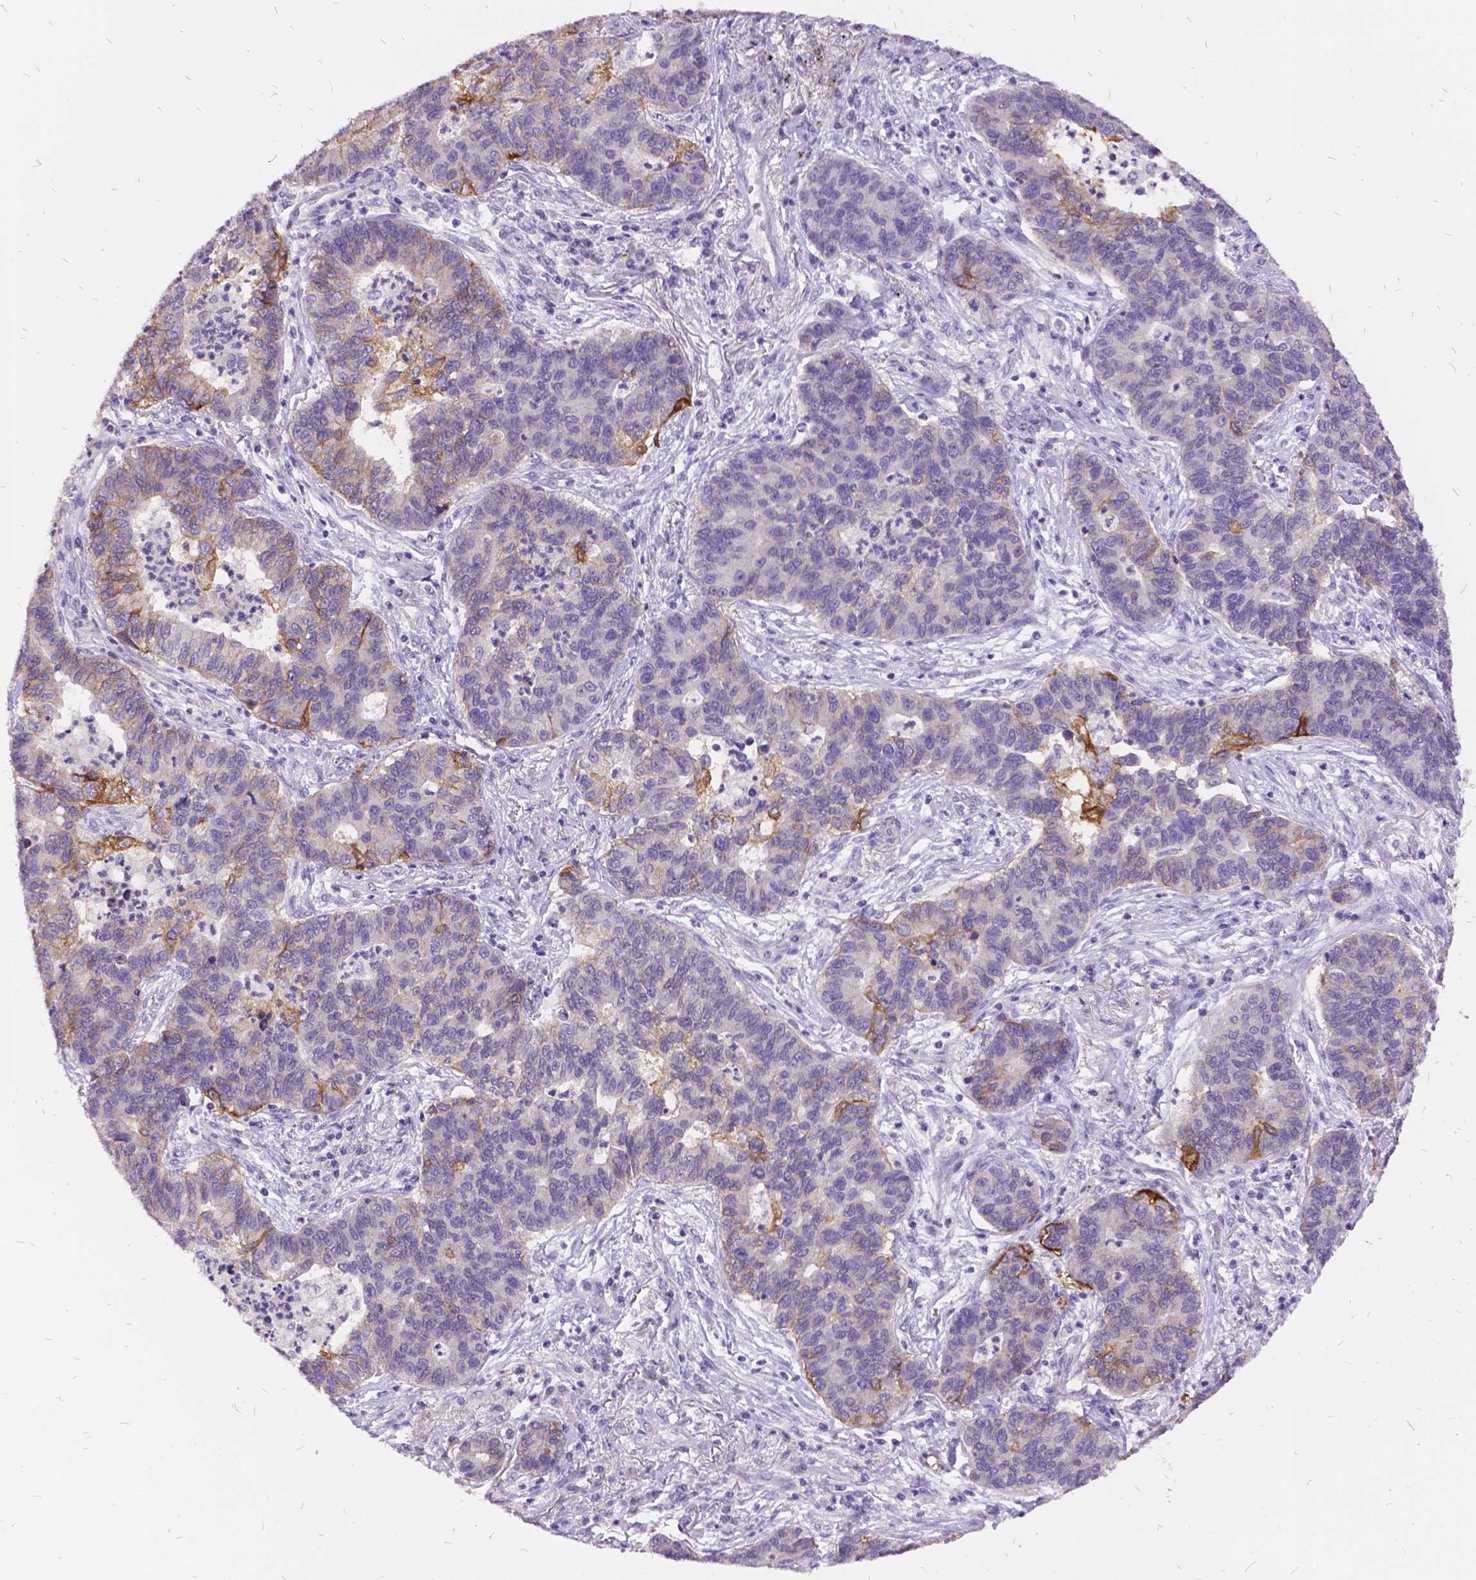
{"staining": {"intensity": "moderate", "quantity": "<25%", "location": "cytoplasmic/membranous"}, "tissue": "lung cancer", "cell_type": "Tumor cells", "image_type": "cancer", "snomed": [{"axis": "morphology", "description": "Adenocarcinoma, NOS"}, {"axis": "topography", "description": "Lung"}], "caption": "Immunohistochemistry (IHC) (DAB) staining of lung adenocarcinoma displays moderate cytoplasmic/membranous protein staining in about <25% of tumor cells.", "gene": "ITGB6", "patient": {"sex": "female", "age": 57}}